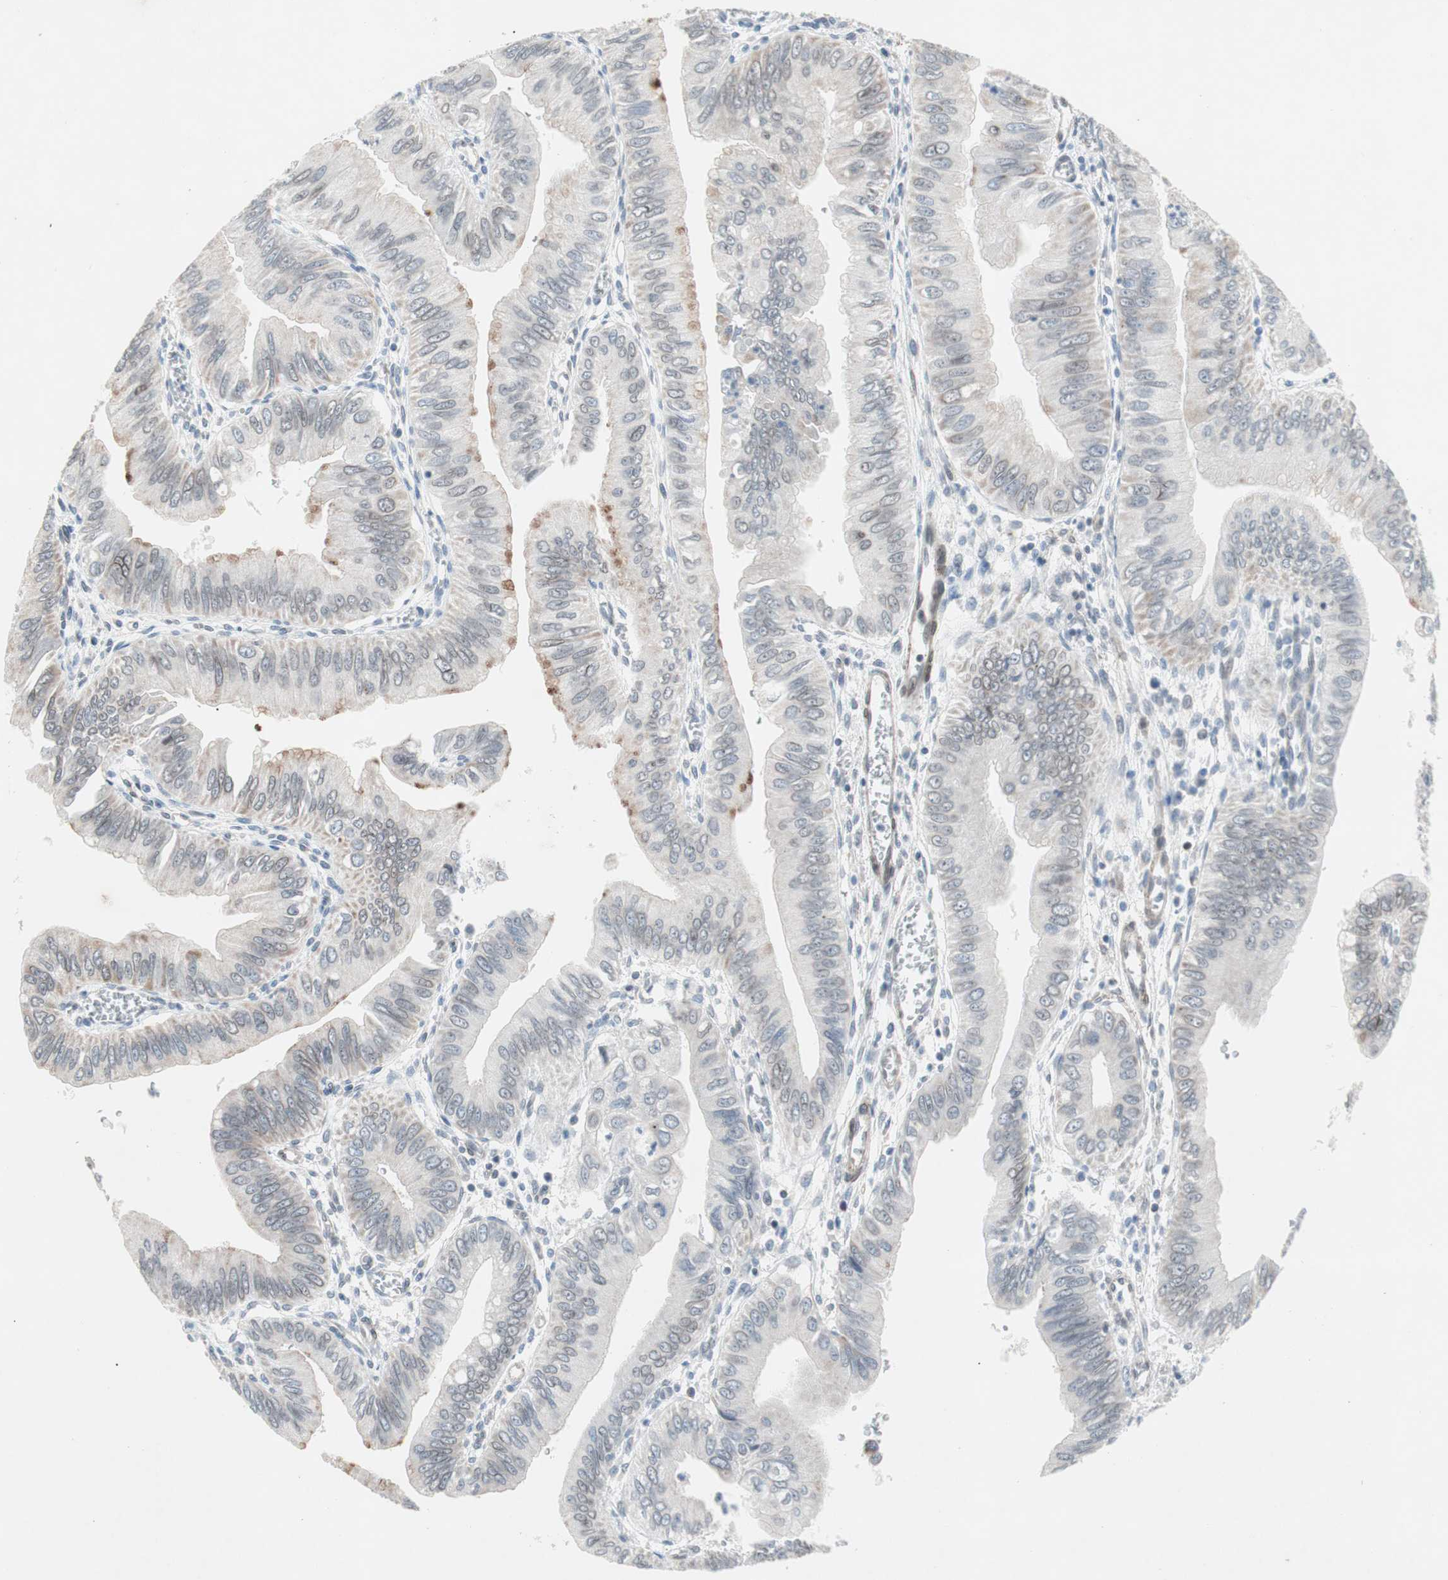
{"staining": {"intensity": "negative", "quantity": "none", "location": "none"}, "tissue": "pancreatic cancer", "cell_type": "Tumor cells", "image_type": "cancer", "snomed": [{"axis": "morphology", "description": "Normal tissue, NOS"}, {"axis": "topography", "description": "Lymph node"}], "caption": "Immunohistochemical staining of human pancreatic cancer reveals no significant positivity in tumor cells.", "gene": "ARNT2", "patient": {"sex": "male", "age": 50}}